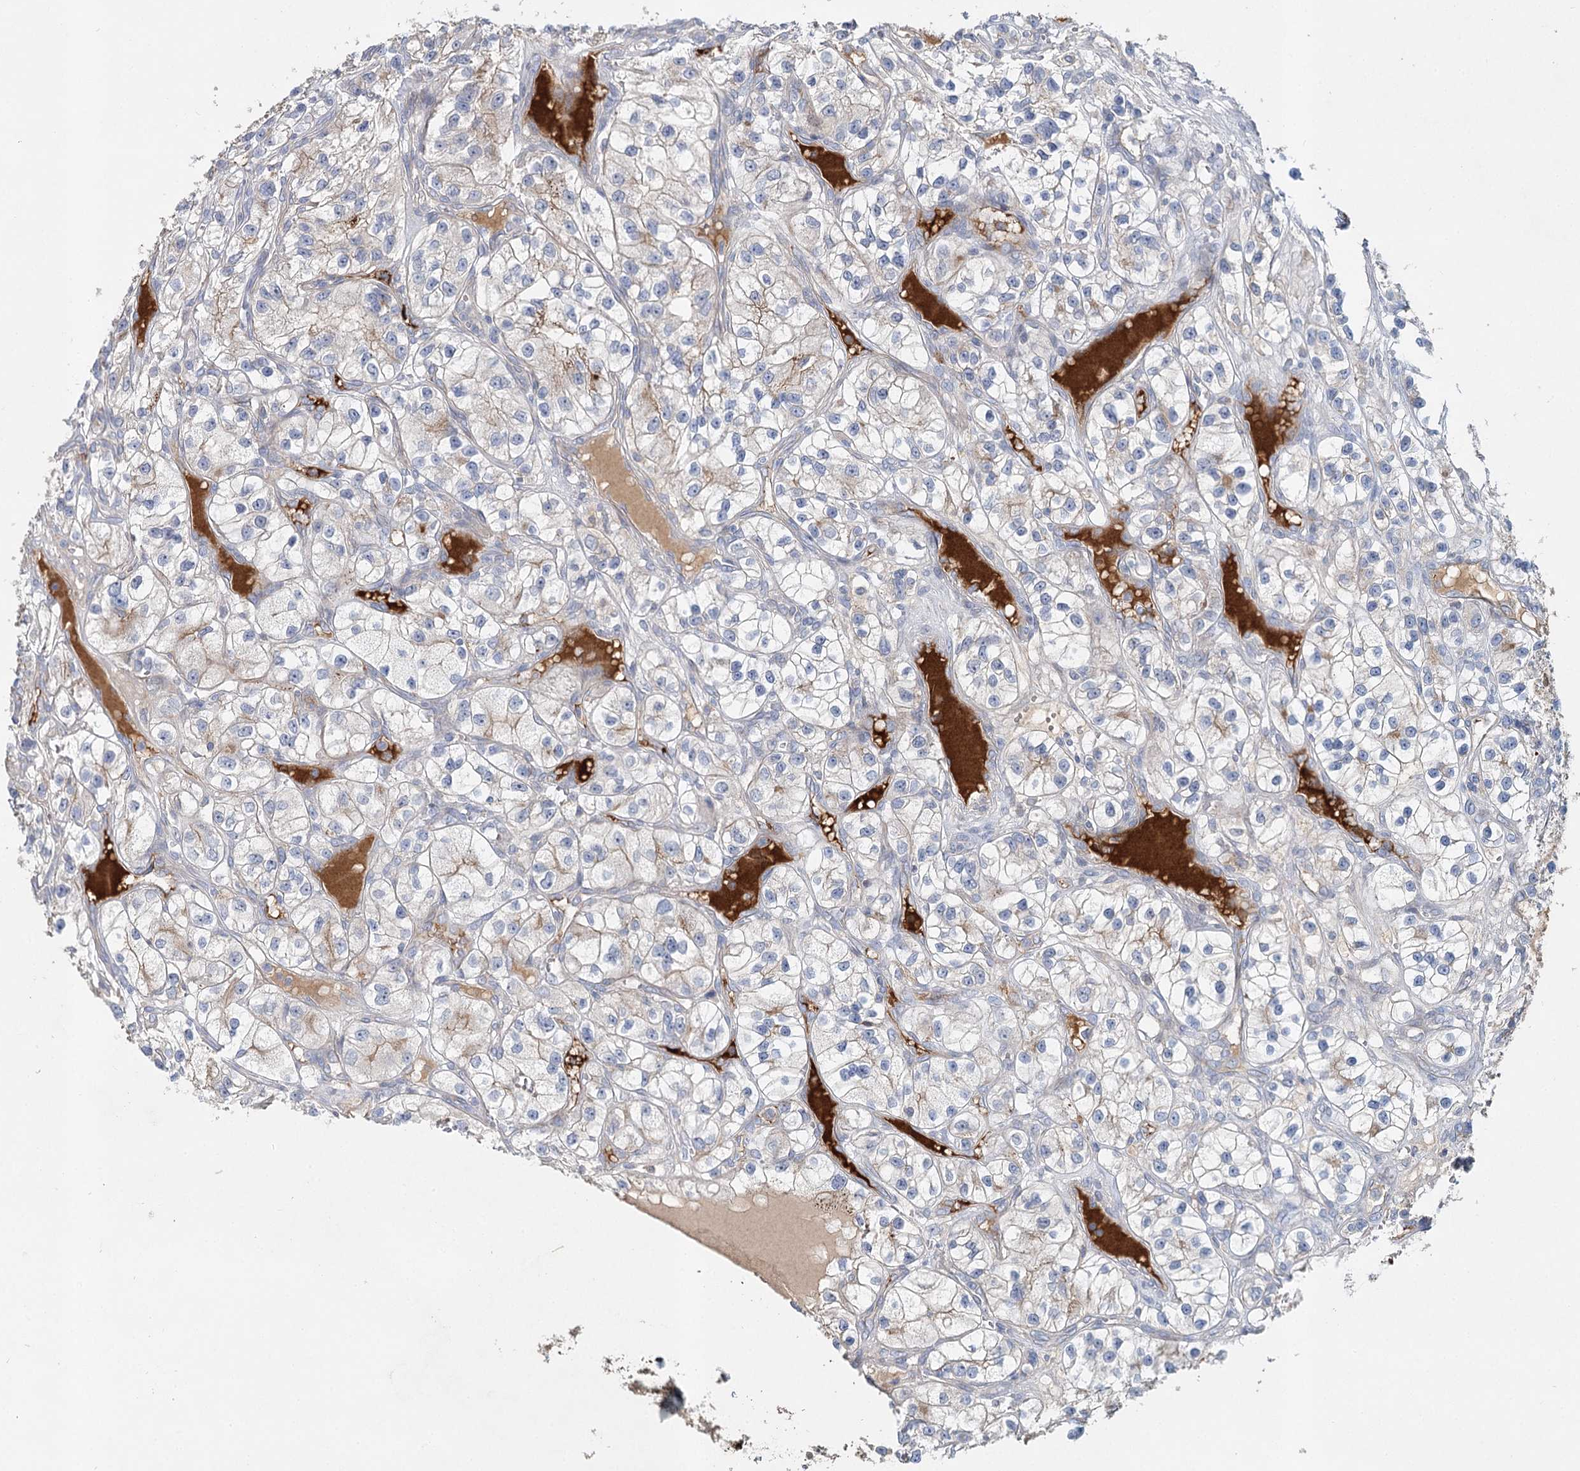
{"staining": {"intensity": "negative", "quantity": "none", "location": "none"}, "tissue": "renal cancer", "cell_type": "Tumor cells", "image_type": "cancer", "snomed": [{"axis": "morphology", "description": "Adenocarcinoma, NOS"}, {"axis": "topography", "description": "Kidney"}], "caption": "This is an immunohistochemistry histopathology image of adenocarcinoma (renal). There is no staining in tumor cells.", "gene": "ALKBH8", "patient": {"sex": "female", "age": 57}}